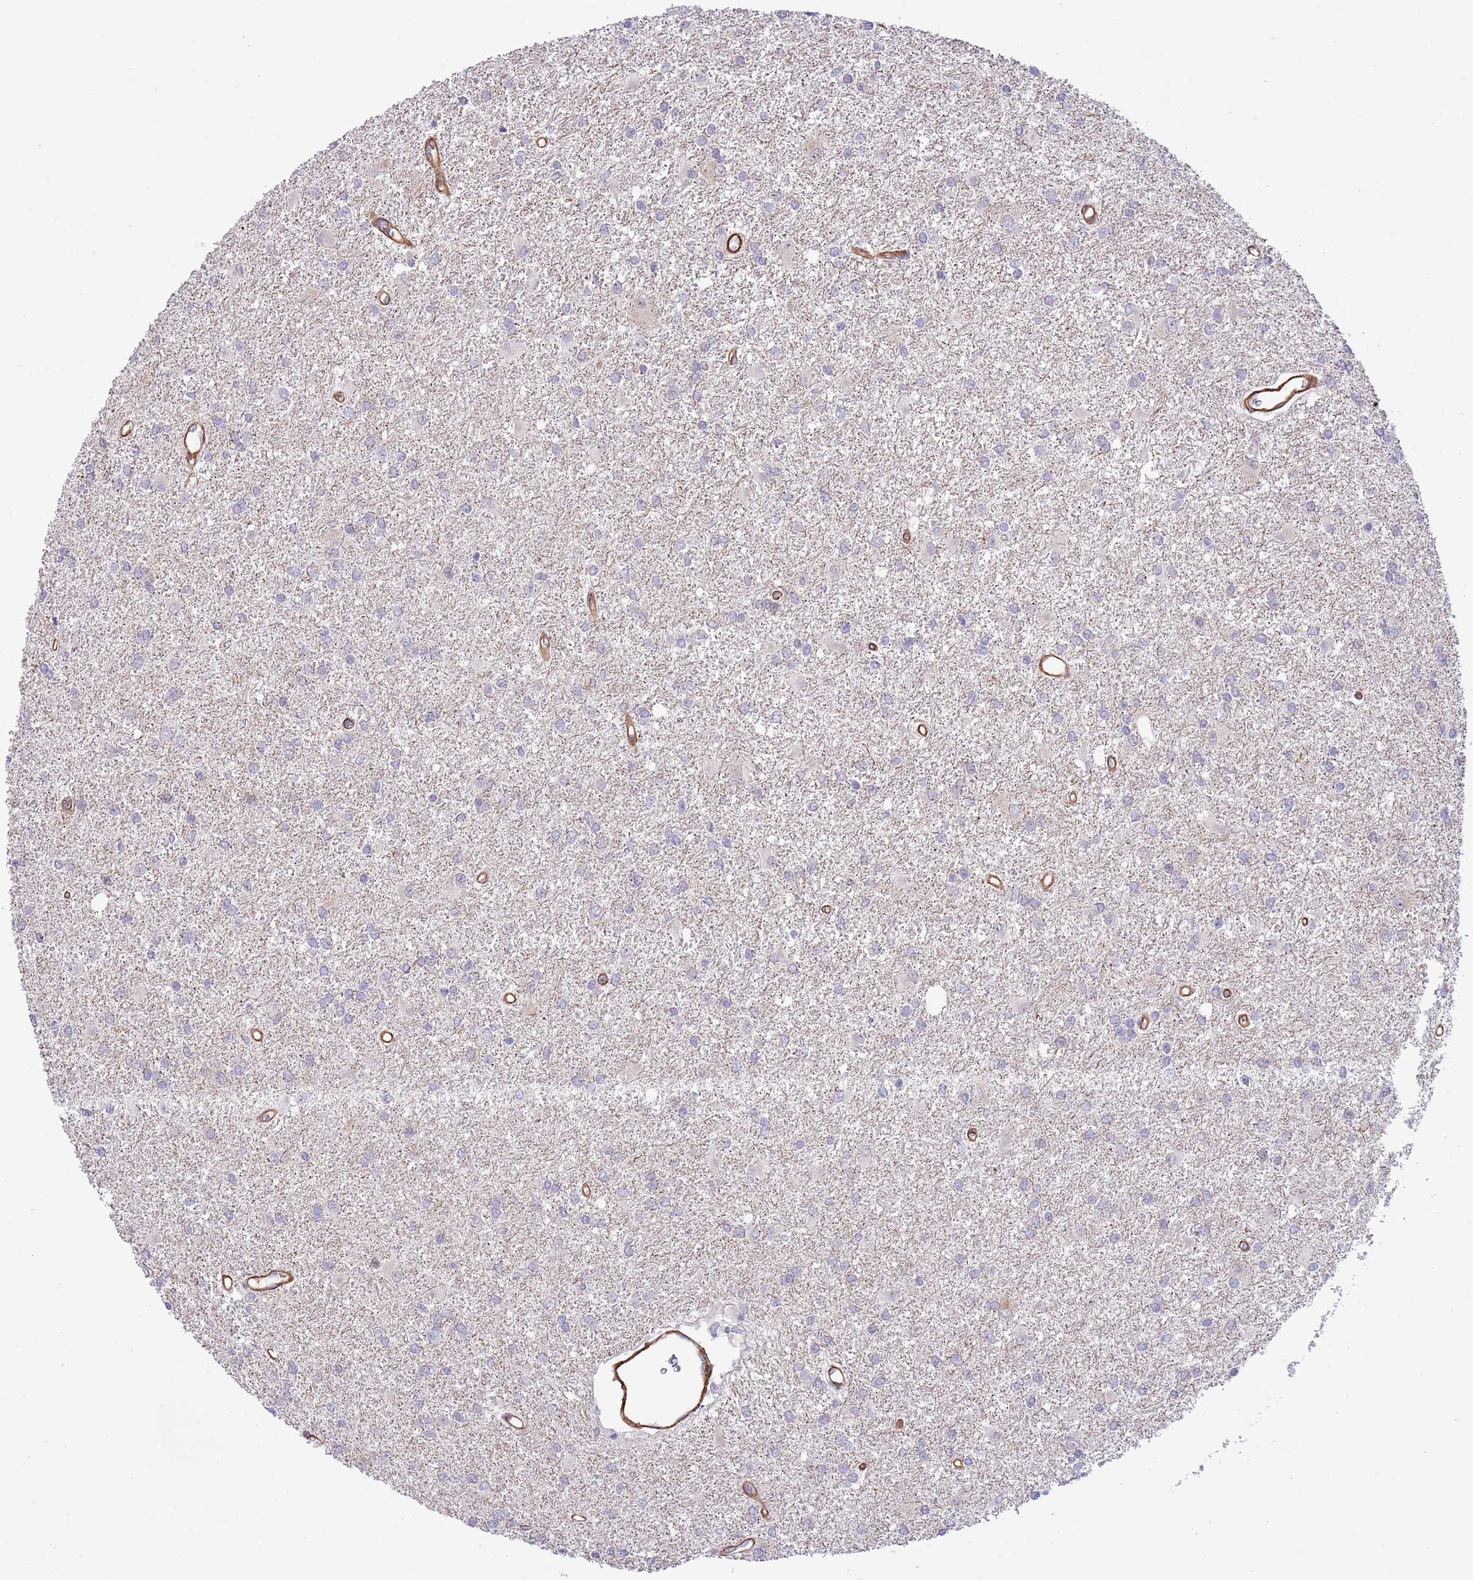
{"staining": {"intensity": "negative", "quantity": "none", "location": "none"}, "tissue": "glioma", "cell_type": "Tumor cells", "image_type": "cancer", "snomed": [{"axis": "morphology", "description": "Glioma, malignant, High grade"}, {"axis": "topography", "description": "Brain"}], "caption": "This is an IHC histopathology image of human glioma. There is no expression in tumor cells.", "gene": "NEK3", "patient": {"sex": "female", "age": 50}}